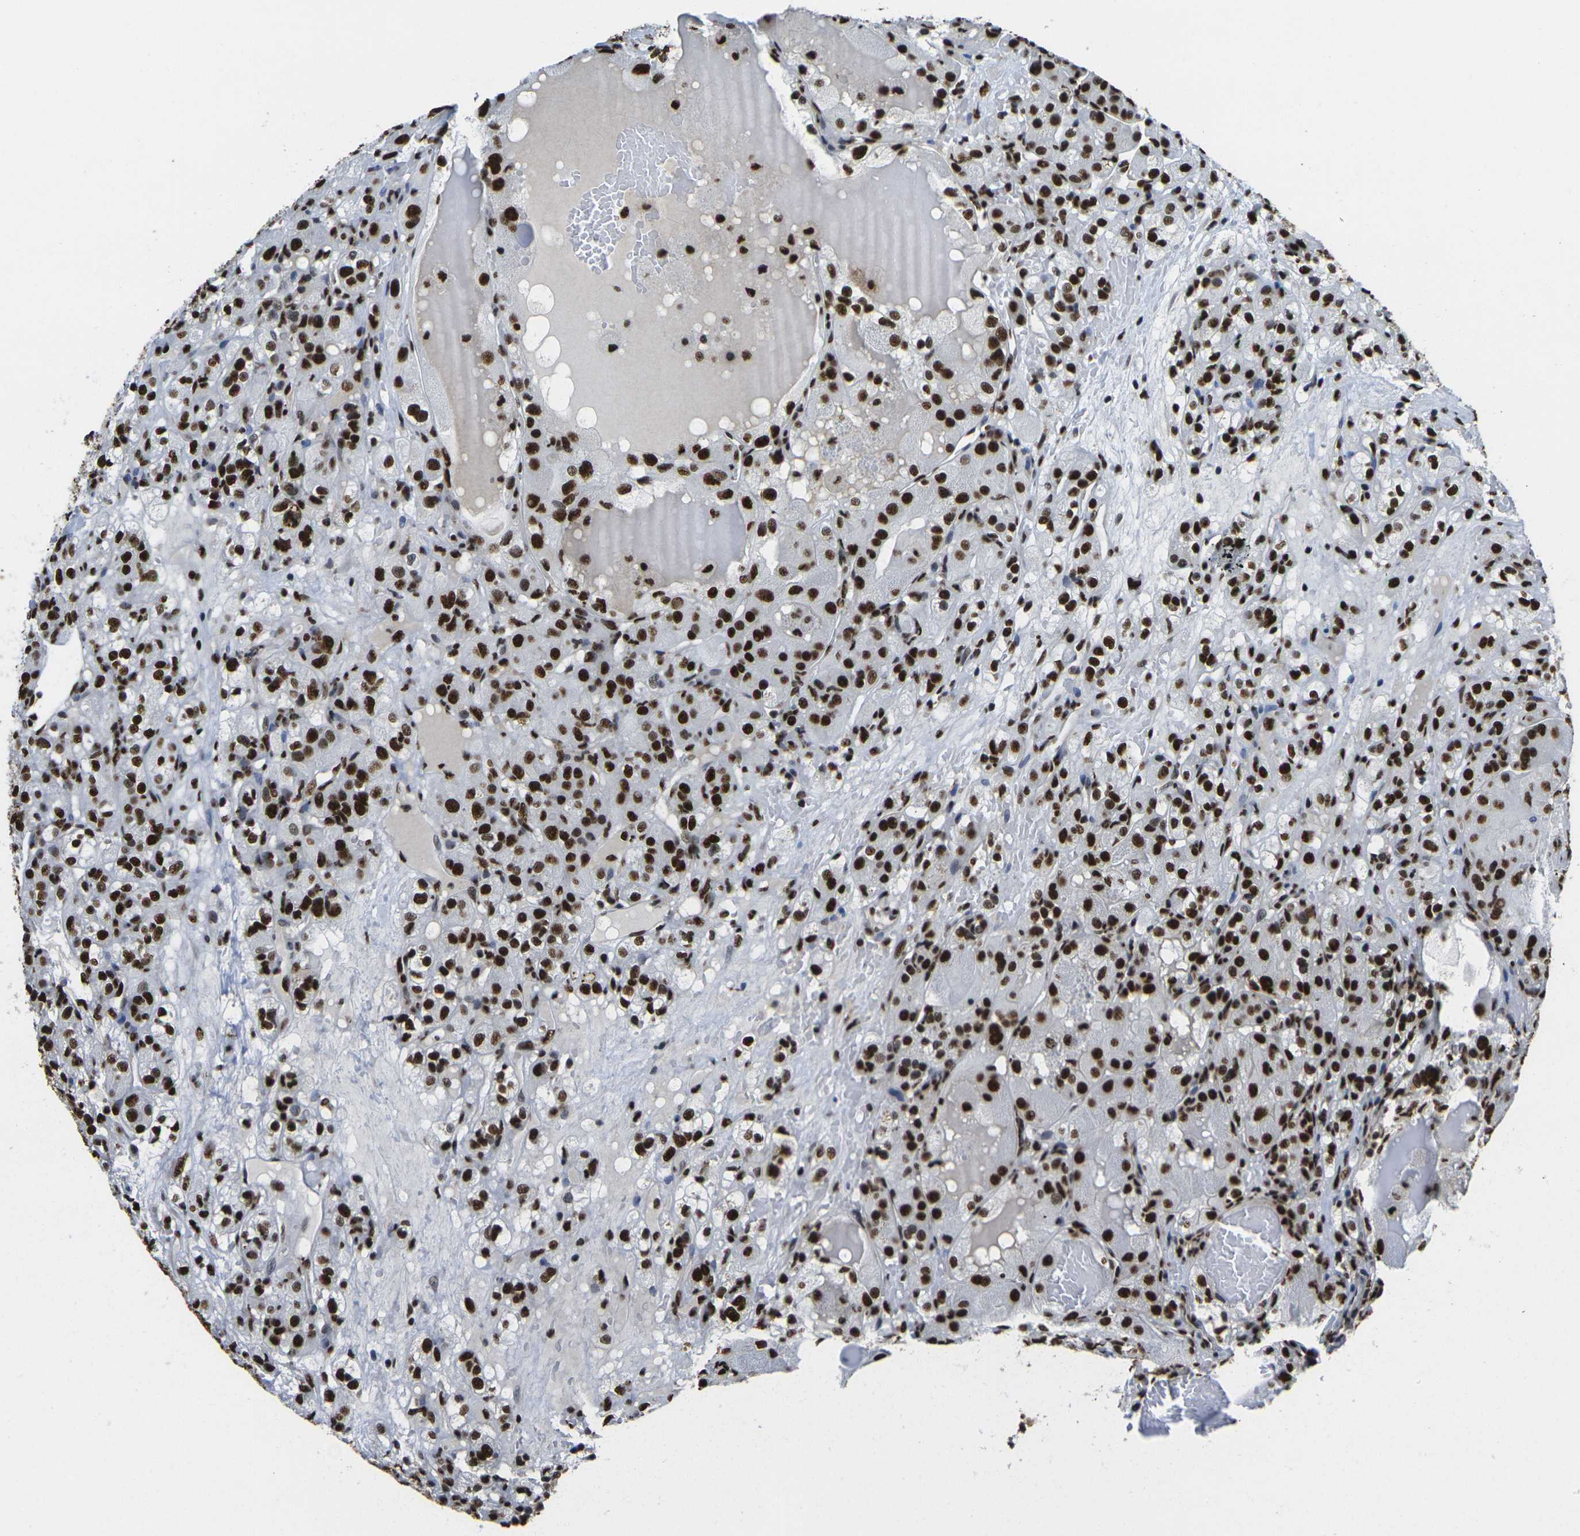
{"staining": {"intensity": "strong", "quantity": ">75%", "location": "nuclear"}, "tissue": "renal cancer", "cell_type": "Tumor cells", "image_type": "cancer", "snomed": [{"axis": "morphology", "description": "Normal tissue, NOS"}, {"axis": "morphology", "description": "Adenocarcinoma, NOS"}, {"axis": "topography", "description": "Kidney"}], "caption": "Adenocarcinoma (renal) stained for a protein exhibits strong nuclear positivity in tumor cells.", "gene": "SMARCC1", "patient": {"sex": "male", "age": 61}}